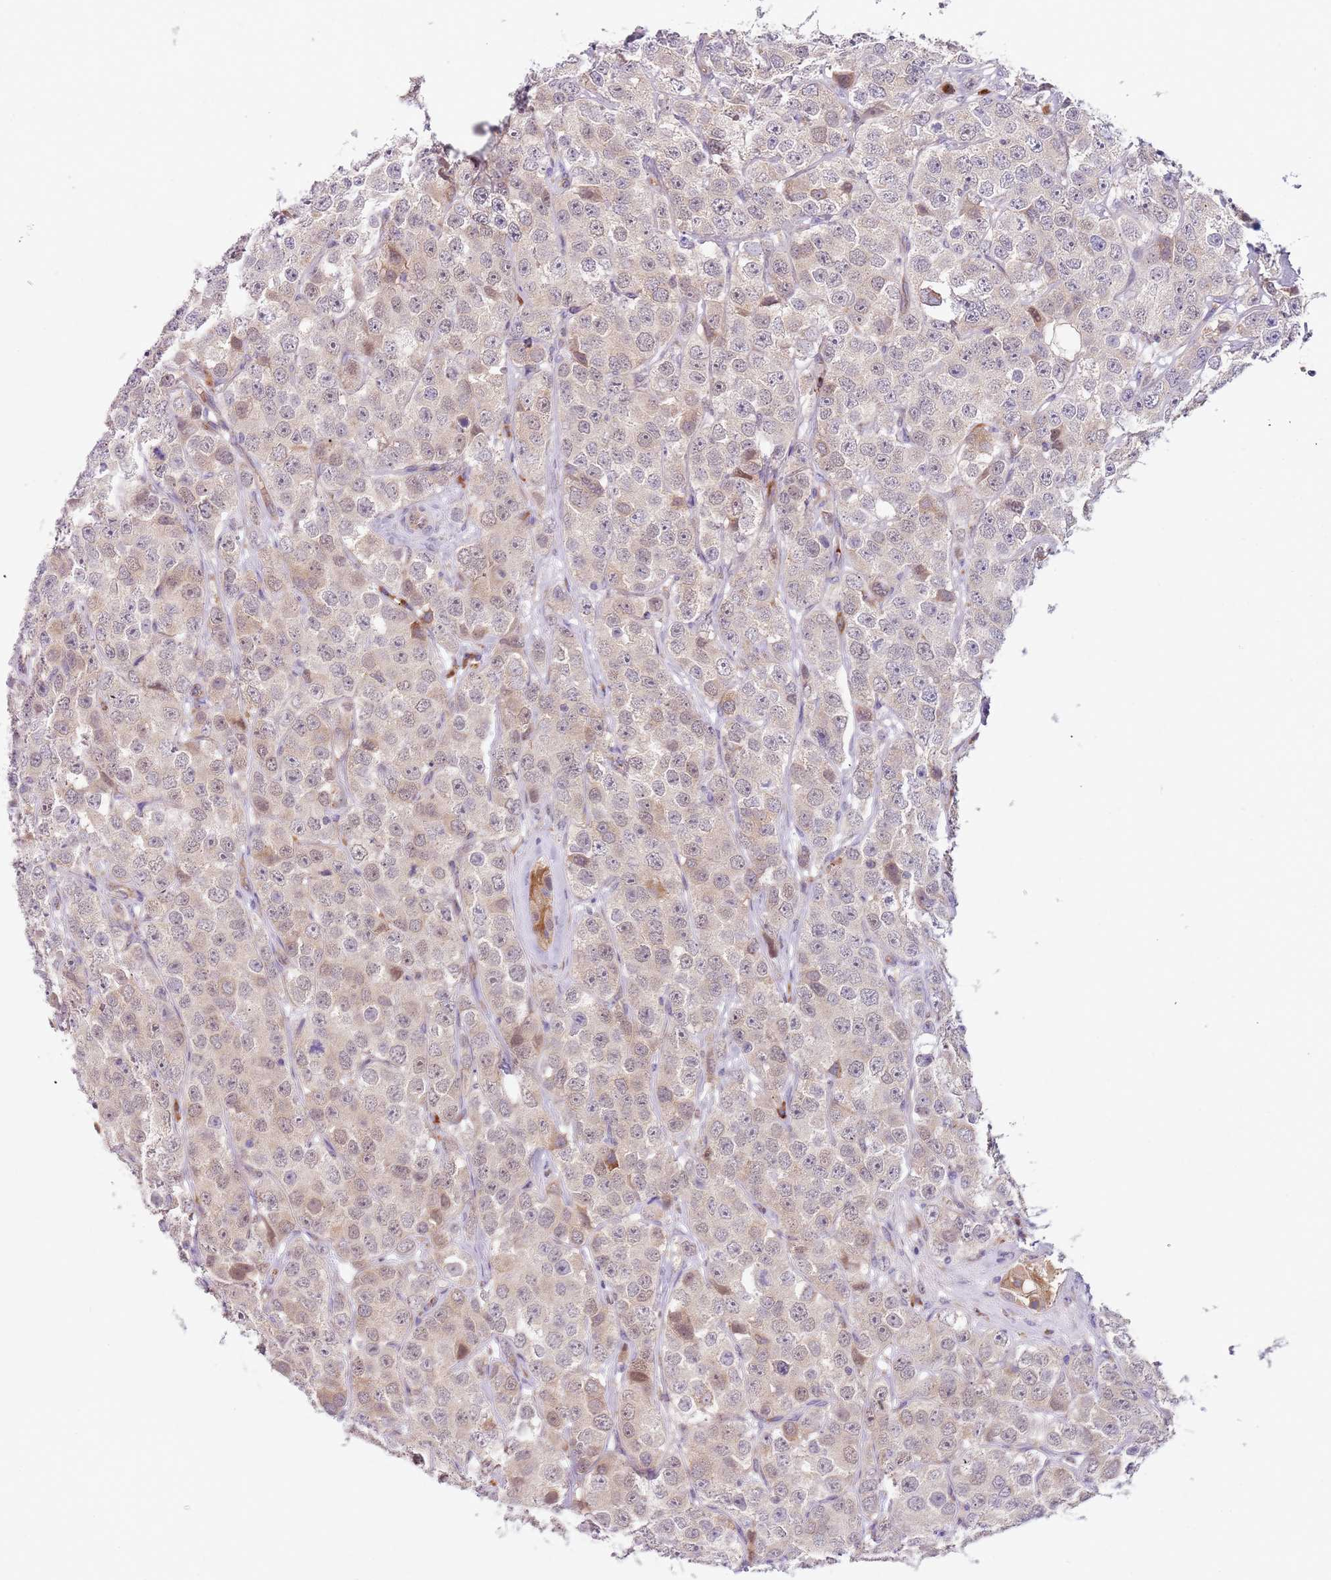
{"staining": {"intensity": "weak", "quantity": ">75%", "location": "cytoplasmic/membranous"}, "tissue": "testis cancer", "cell_type": "Tumor cells", "image_type": "cancer", "snomed": [{"axis": "morphology", "description": "Seminoma, NOS"}, {"axis": "topography", "description": "Testis"}], "caption": "This histopathology image demonstrates immunohistochemistry (IHC) staining of human testis seminoma, with low weak cytoplasmic/membranous staining in approximately >75% of tumor cells.", "gene": "VWCE", "patient": {"sex": "male", "age": 28}}